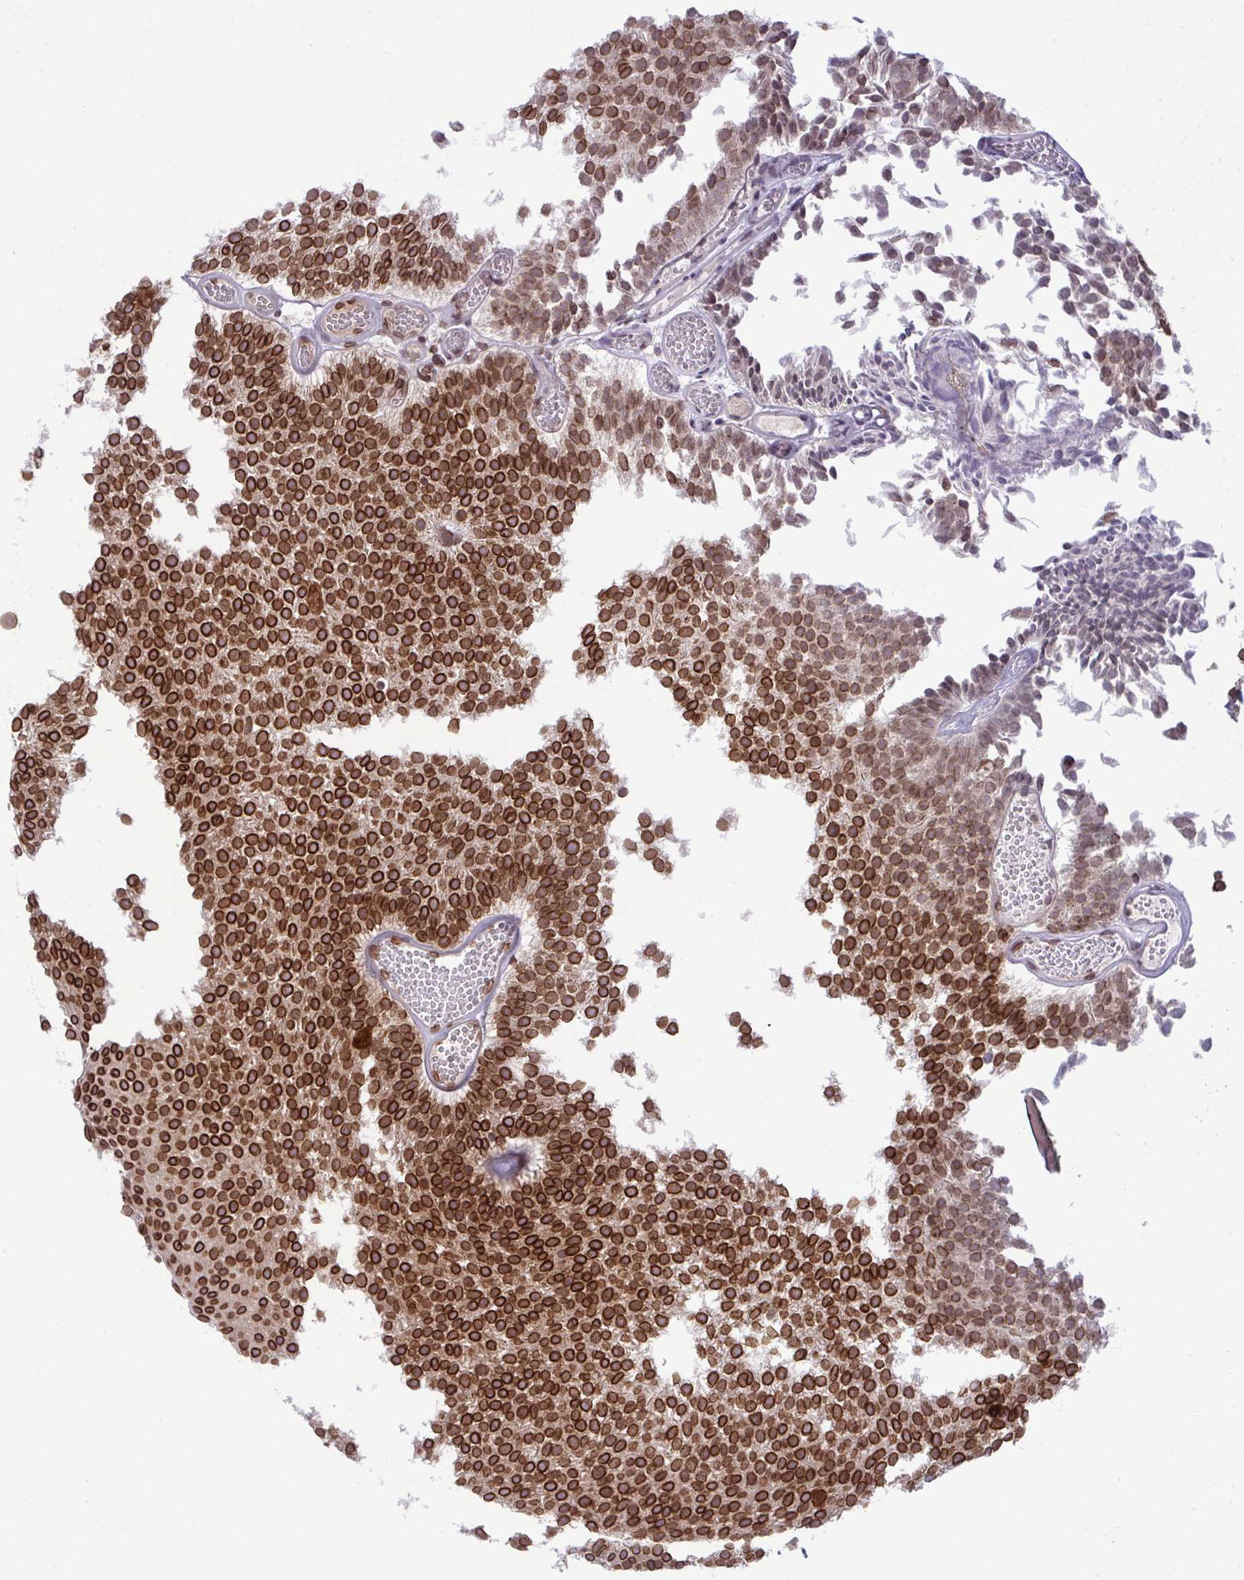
{"staining": {"intensity": "strong", "quantity": ">75%", "location": "cytoplasmic/membranous,nuclear"}, "tissue": "urothelial cancer", "cell_type": "Tumor cells", "image_type": "cancer", "snomed": [{"axis": "morphology", "description": "Urothelial carcinoma, Low grade"}, {"axis": "topography", "description": "Urinary bladder"}], "caption": "A histopathology image of urothelial carcinoma (low-grade) stained for a protein demonstrates strong cytoplasmic/membranous and nuclear brown staining in tumor cells.", "gene": "RANBP2", "patient": {"sex": "male", "age": 82}}